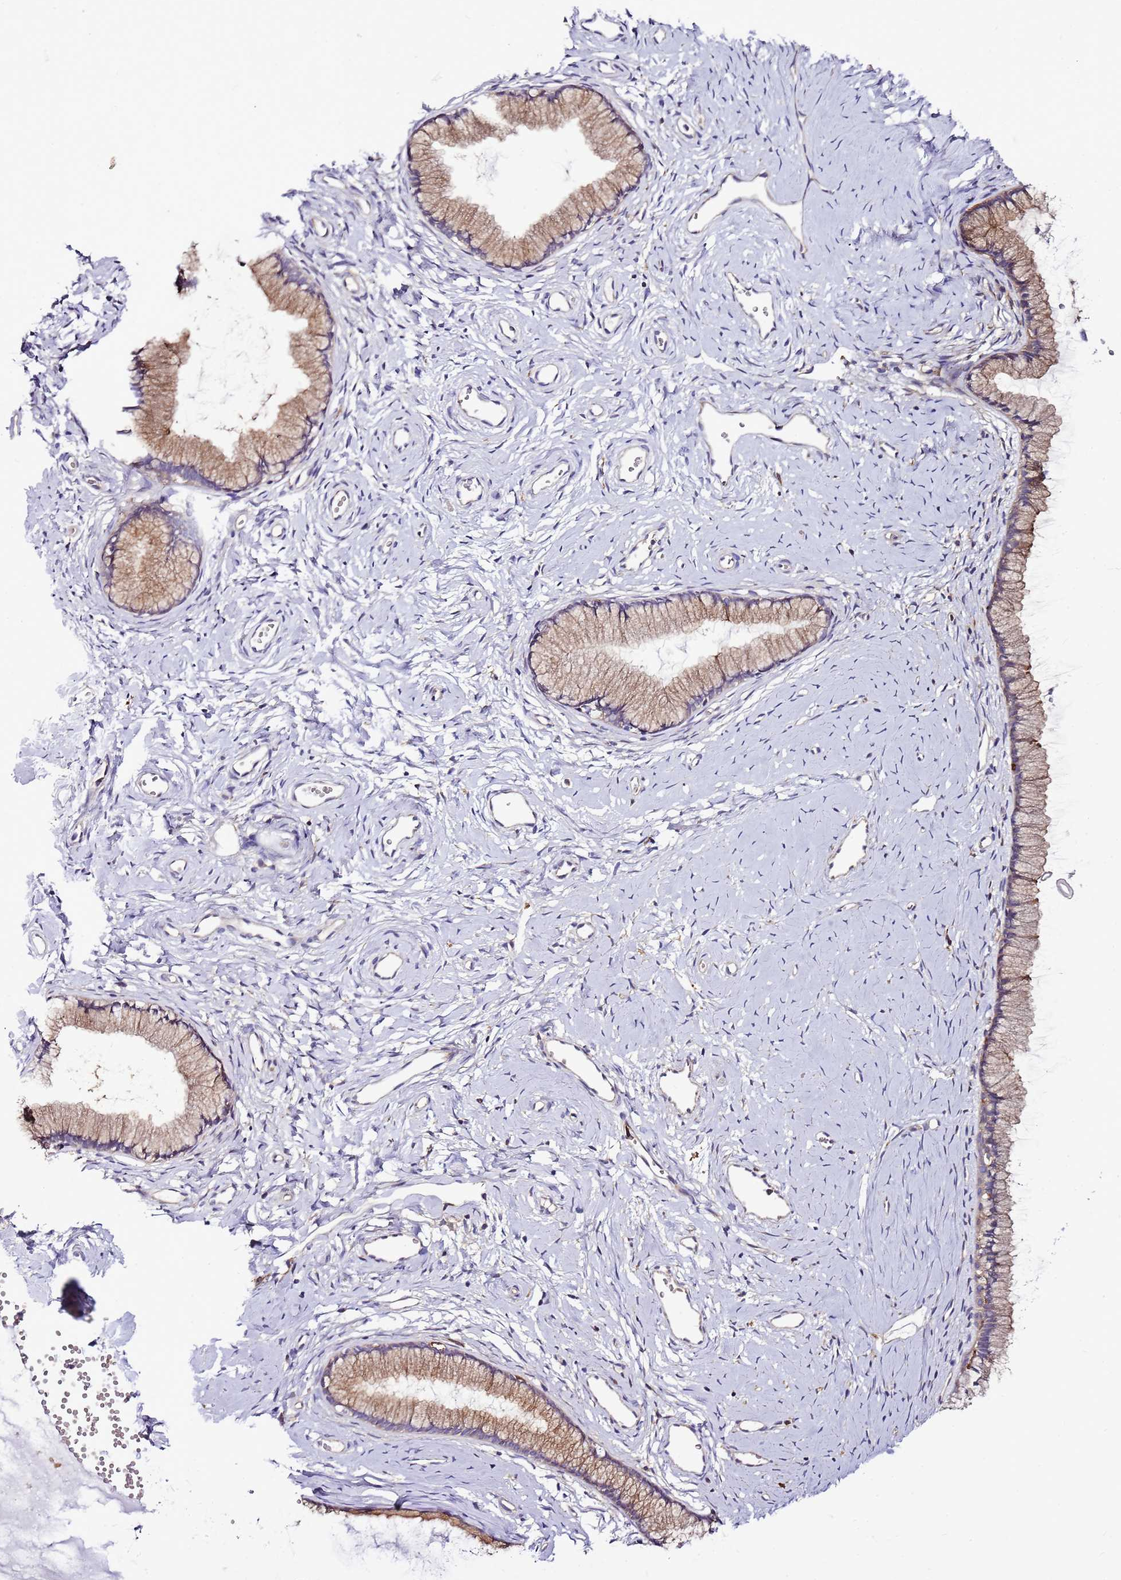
{"staining": {"intensity": "moderate", "quantity": ">75%", "location": "cytoplasmic/membranous"}, "tissue": "cervix", "cell_type": "Glandular cells", "image_type": "normal", "snomed": [{"axis": "morphology", "description": "Normal tissue, NOS"}, {"axis": "topography", "description": "Cervix"}], "caption": "Protein expression by IHC demonstrates moderate cytoplasmic/membranous expression in about >75% of glandular cells in normal cervix. Using DAB (brown) and hematoxylin (blue) stains, captured at high magnification using brightfield microscopy.", "gene": "ATXN2L", "patient": {"sex": "female", "age": 40}}